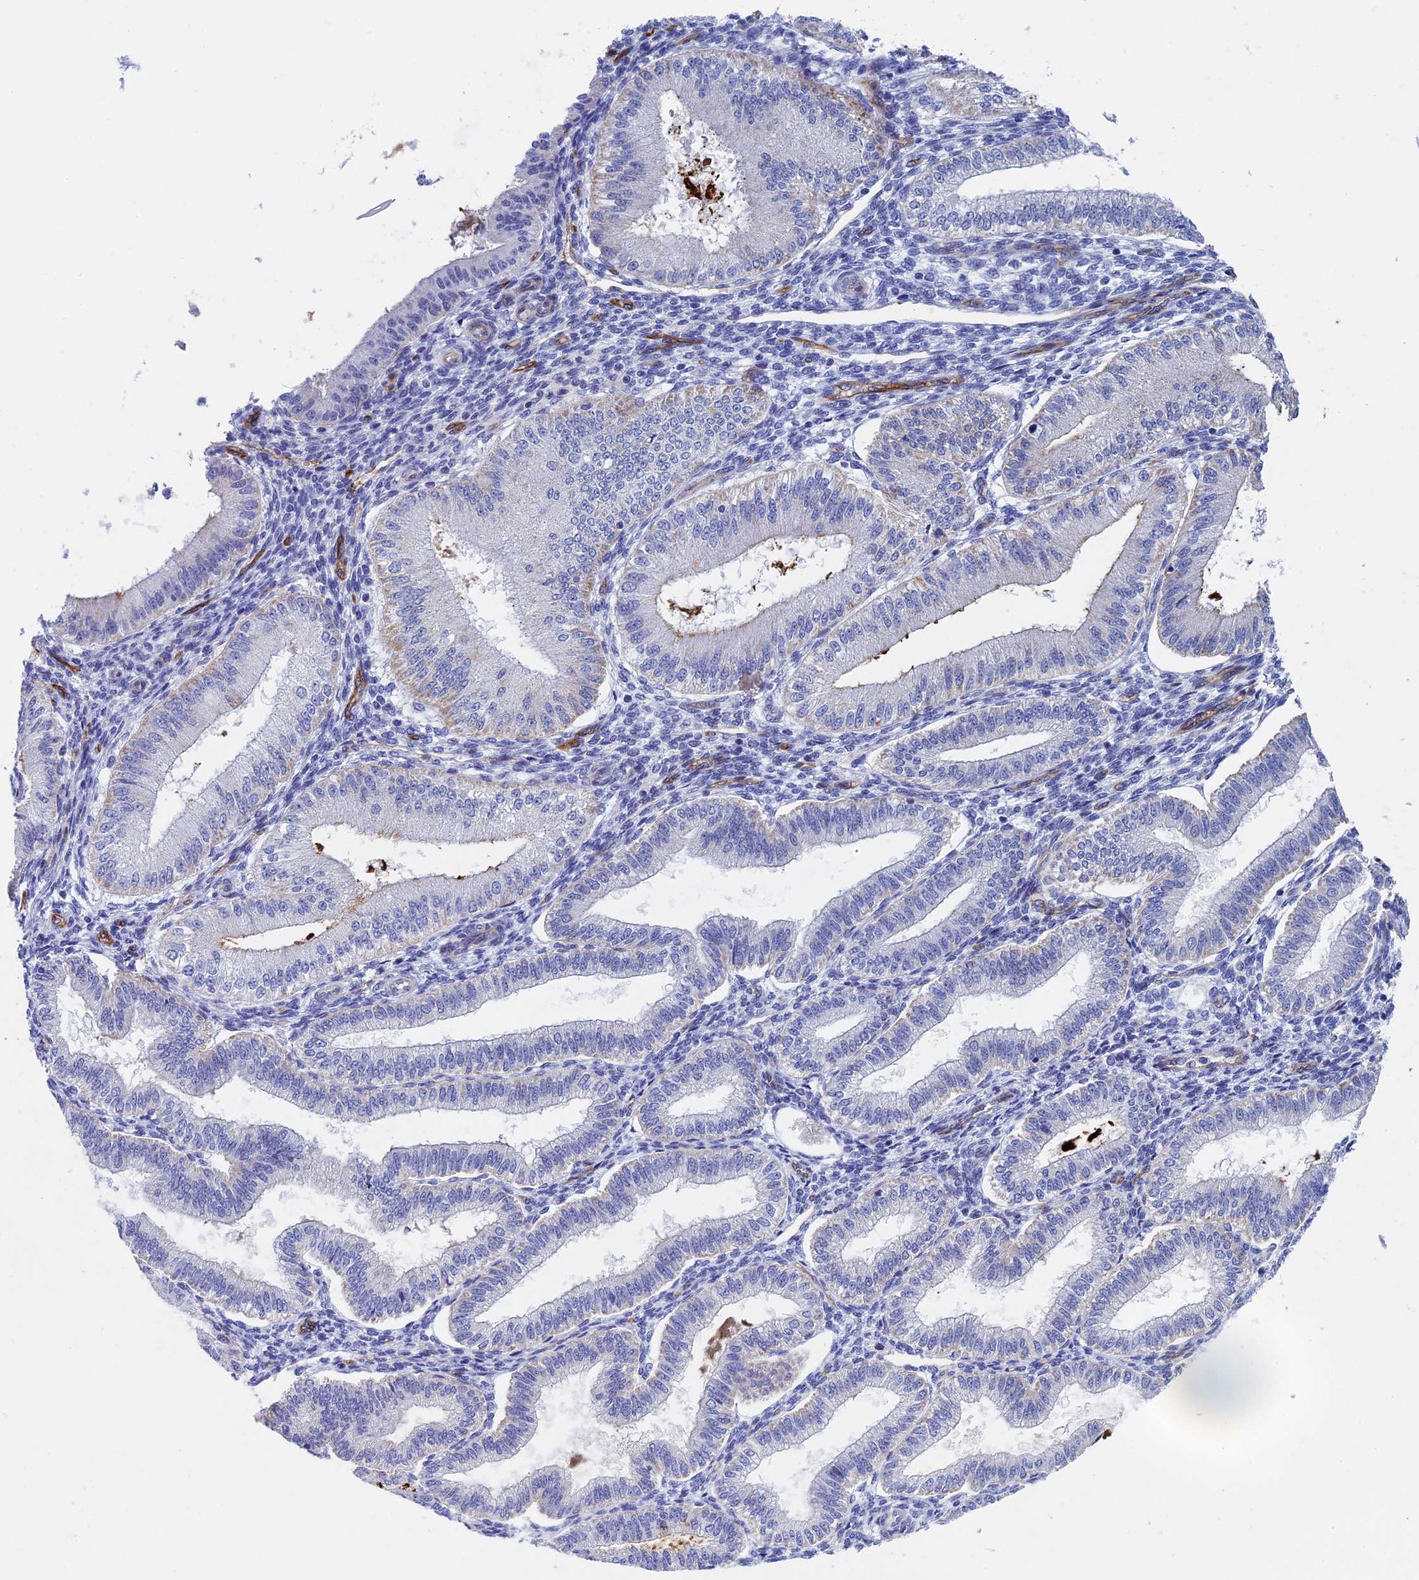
{"staining": {"intensity": "negative", "quantity": "none", "location": "none"}, "tissue": "endometrium", "cell_type": "Cells in endometrial stroma", "image_type": "normal", "snomed": [{"axis": "morphology", "description": "Normal tissue, NOS"}, {"axis": "topography", "description": "Endometrium"}], "caption": "Micrograph shows no significant protein staining in cells in endometrial stroma of normal endometrium. (Stains: DAB (3,3'-diaminobenzidine) immunohistochemistry with hematoxylin counter stain, Microscopy: brightfield microscopy at high magnification).", "gene": "INSYN1", "patient": {"sex": "female", "age": 39}}